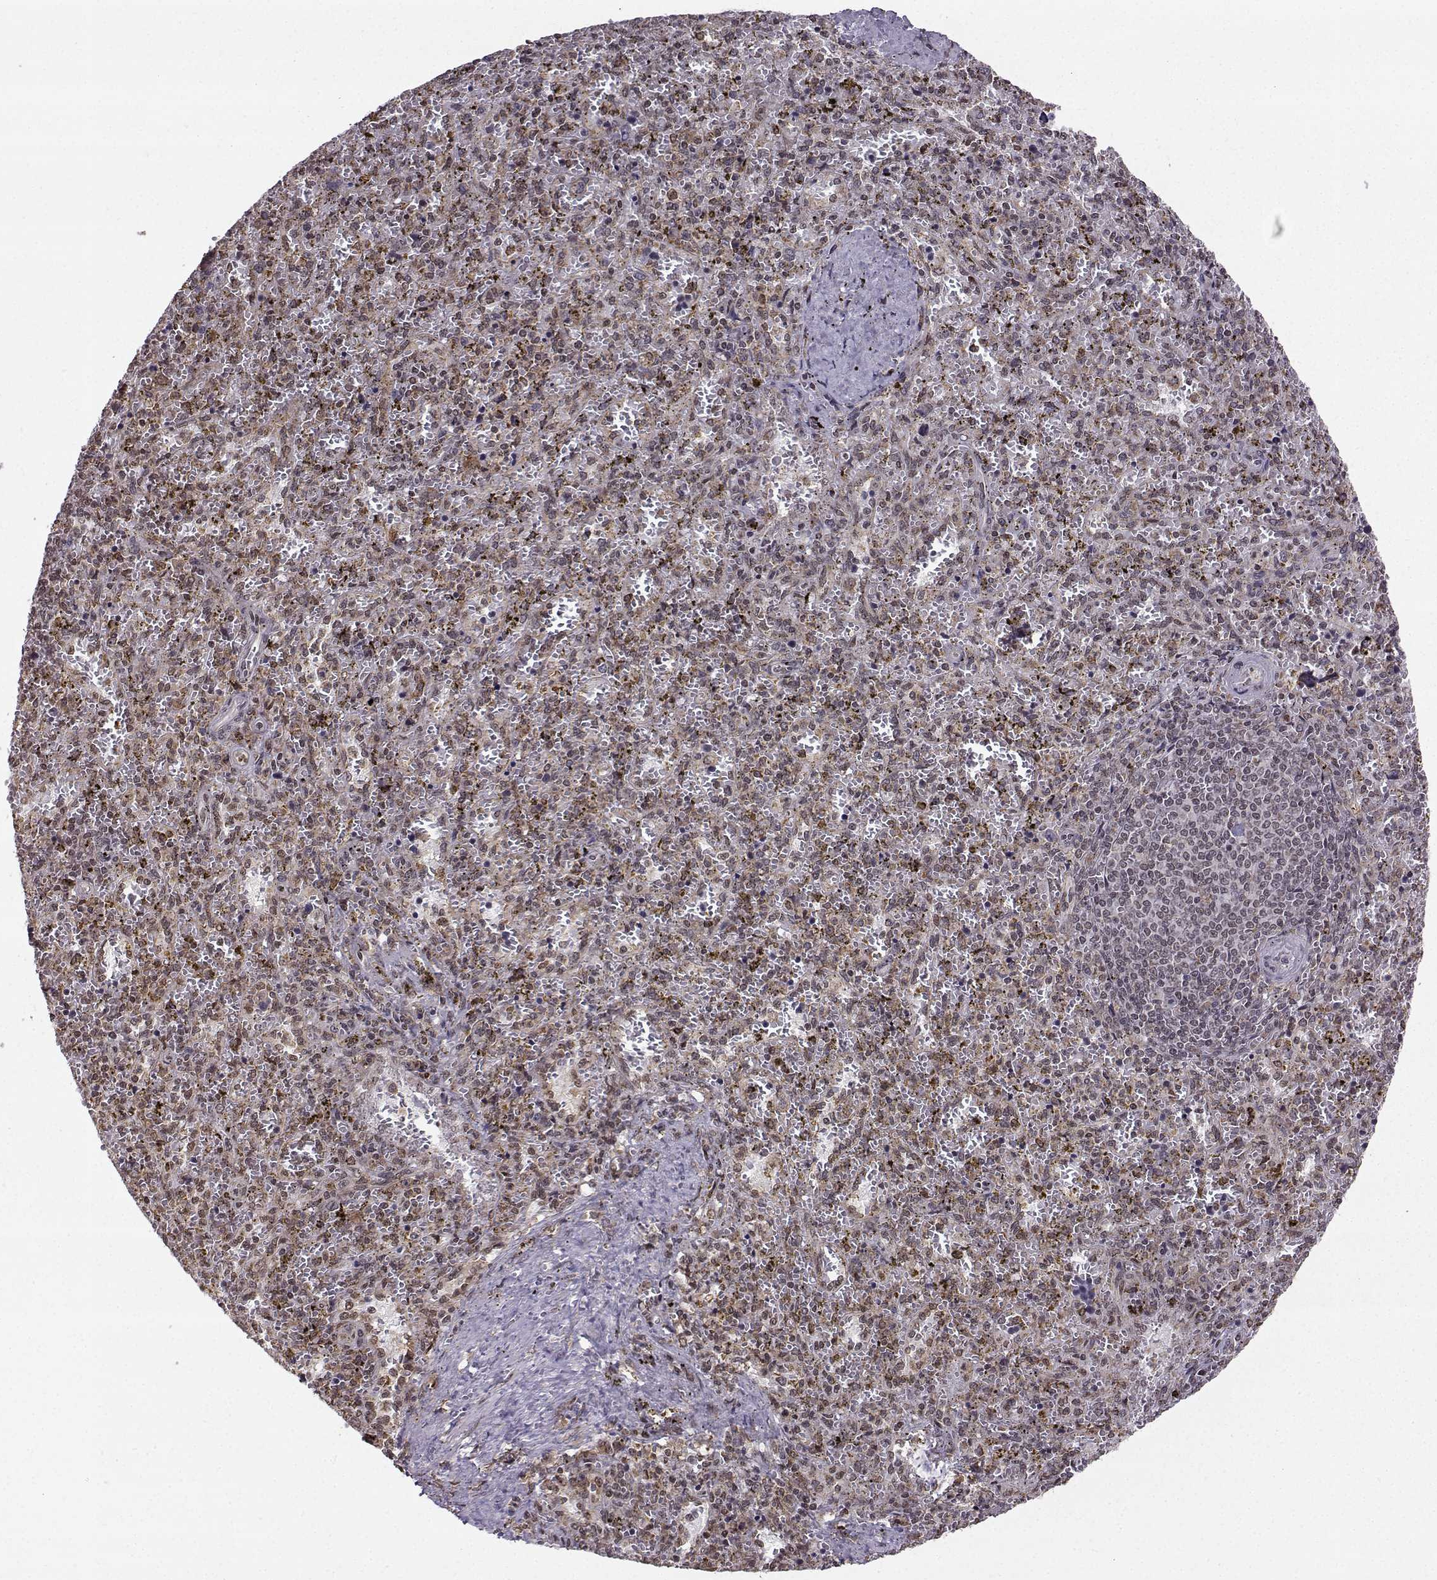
{"staining": {"intensity": "negative", "quantity": "none", "location": "none"}, "tissue": "spleen", "cell_type": "Cells in red pulp", "image_type": "normal", "snomed": [{"axis": "morphology", "description": "Normal tissue, NOS"}, {"axis": "topography", "description": "Spleen"}], "caption": "Immunohistochemical staining of unremarkable spleen exhibits no significant staining in cells in red pulp.", "gene": "EZH1", "patient": {"sex": "female", "age": 50}}